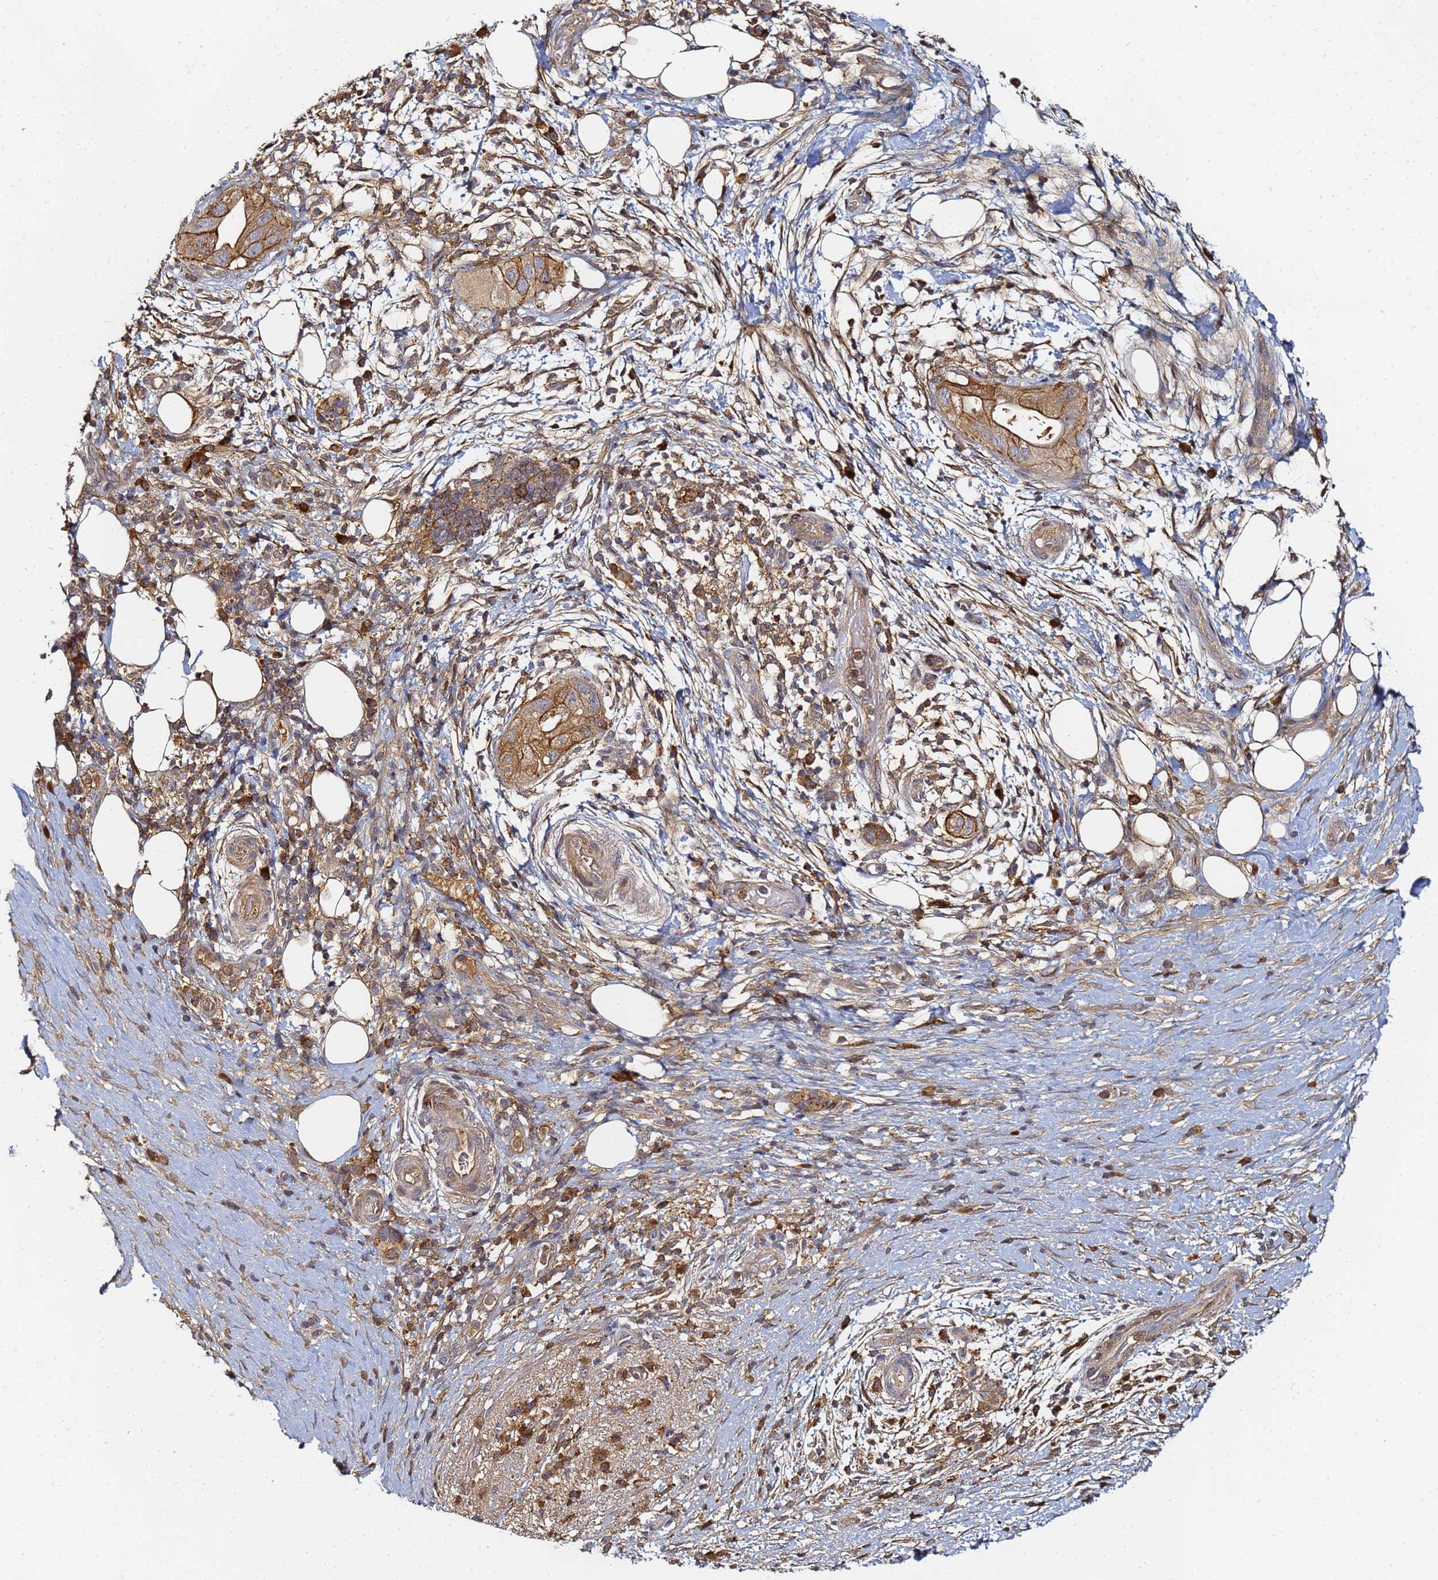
{"staining": {"intensity": "moderate", "quantity": ">75%", "location": "cytoplasmic/membranous"}, "tissue": "pancreatic cancer", "cell_type": "Tumor cells", "image_type": "cancer", "snomed": [{"axis": "morphology", "description": "Adenocarcinoma, NOS"}, {"axis": "topography", "description": "Pancreas"}], "caption": "A brown stain highlights moderate cytoplasmic/membranous expression of a protein in human adenocarcinoma (pancreatic) tumor cells.", "gene": "LRRC69", "patient": {"sex": "female", "age": 72}}